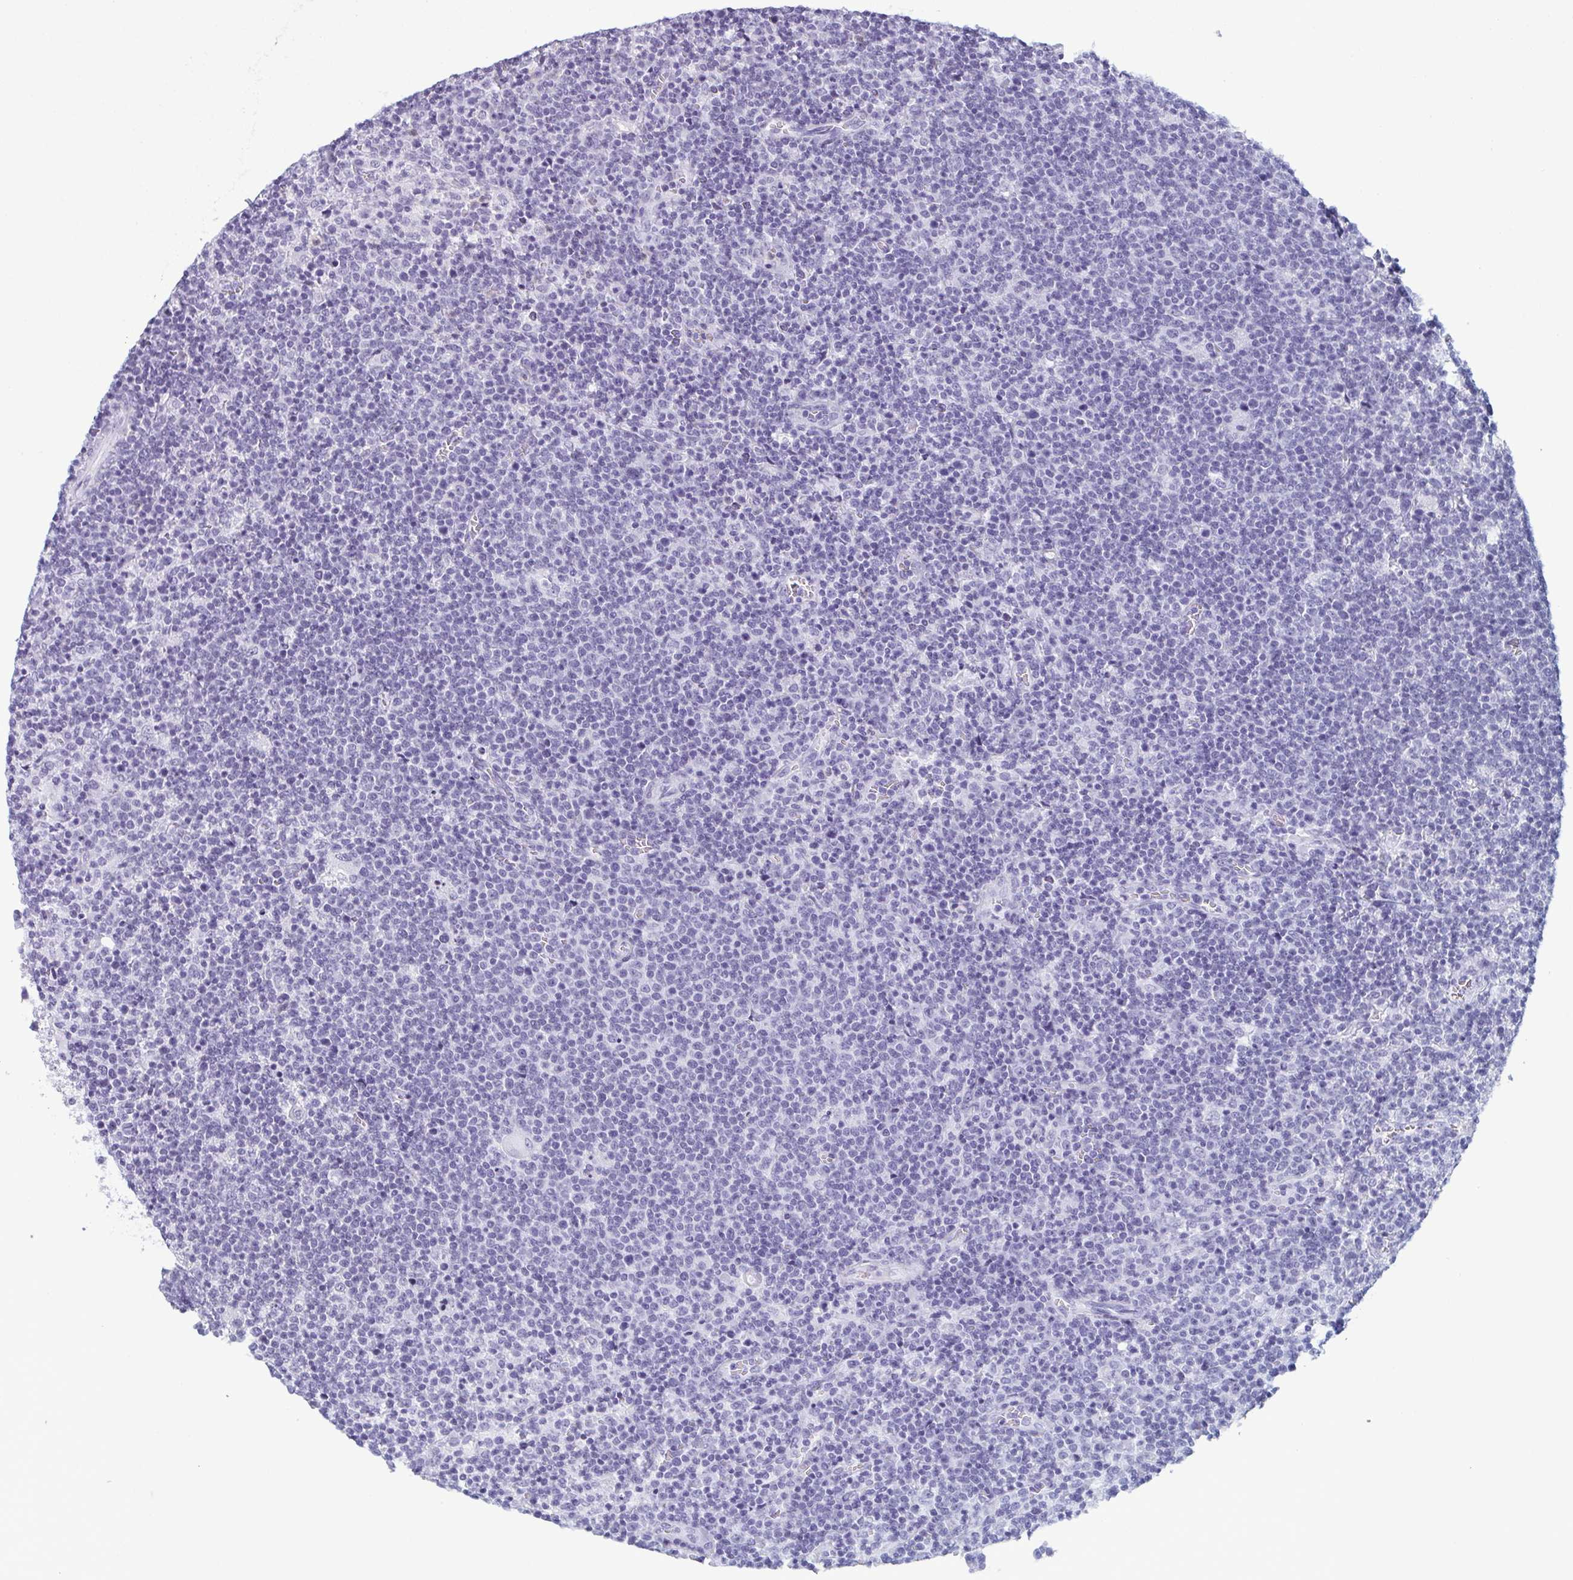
{"staining": {"intensity": "negative", "quantity": "none", "location": "none"}, "tissue": "lymphoma", "cell_type": "Tumor cells", "image_type": "cancer", "snomed": [{"axis": "morphology", "description": "Malignant lymphoma, non-Hodgkin's type, High grade"}, {"axis": "topography", "description": "Lymph node"}], "caption": "DAB (3,3'-diaminobenzidine) immunohistochemical staining of human lymphoma reveals no significant expression in tumor cells.", "gene": "CDA", "patient": {"sex": "male", "age": 61}}